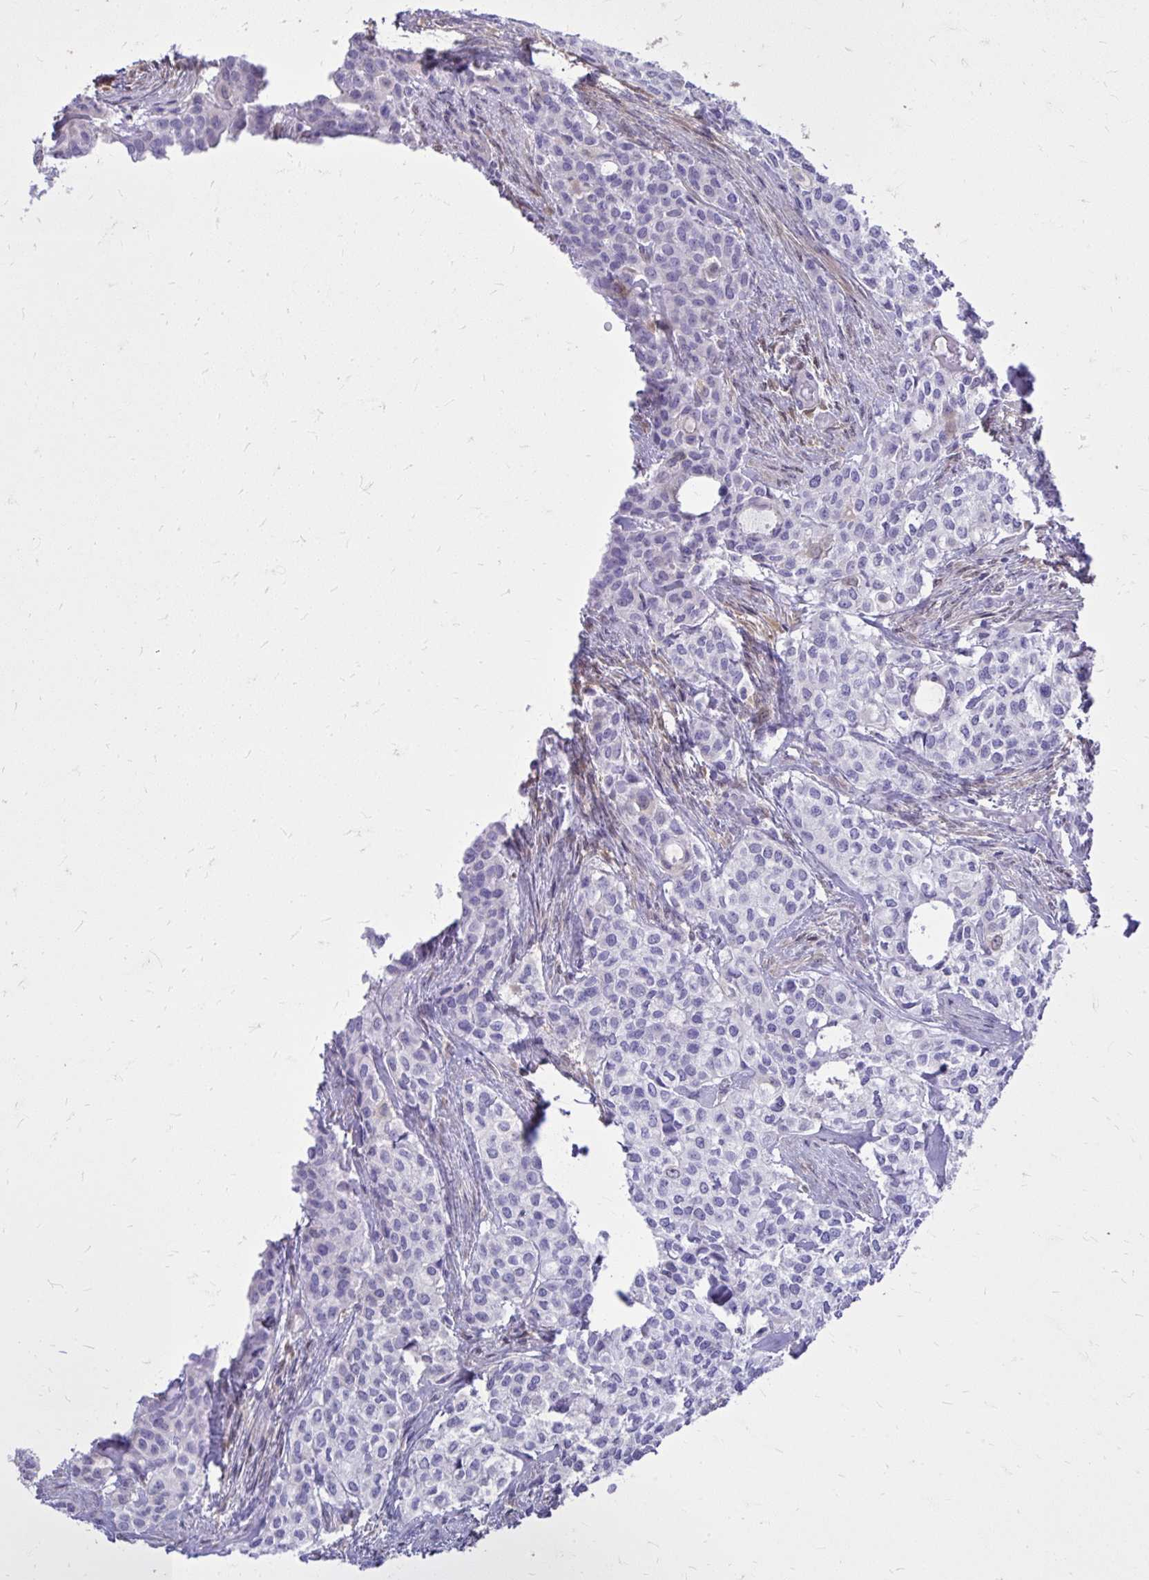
{"staining": {"intensity": "negative", "quantity": "none", "location": "none"}, "tissue": "head and neck cancer", "cell_type": "Tumor cells", "image_type": "cancer", "snomed": [{"axis": "morphology", "description": "Adenocarcinoma, NOS"}, {"axis": "topography", "description": "Head-Neck"}], "caption": "This is an immunohistochemistry (IHC) histopathology image of adenocarcinoma (head and neck). There is no staining in tumor cells.", "gene": "NNMT", "patient": {"sex": "male", "age": 81}}